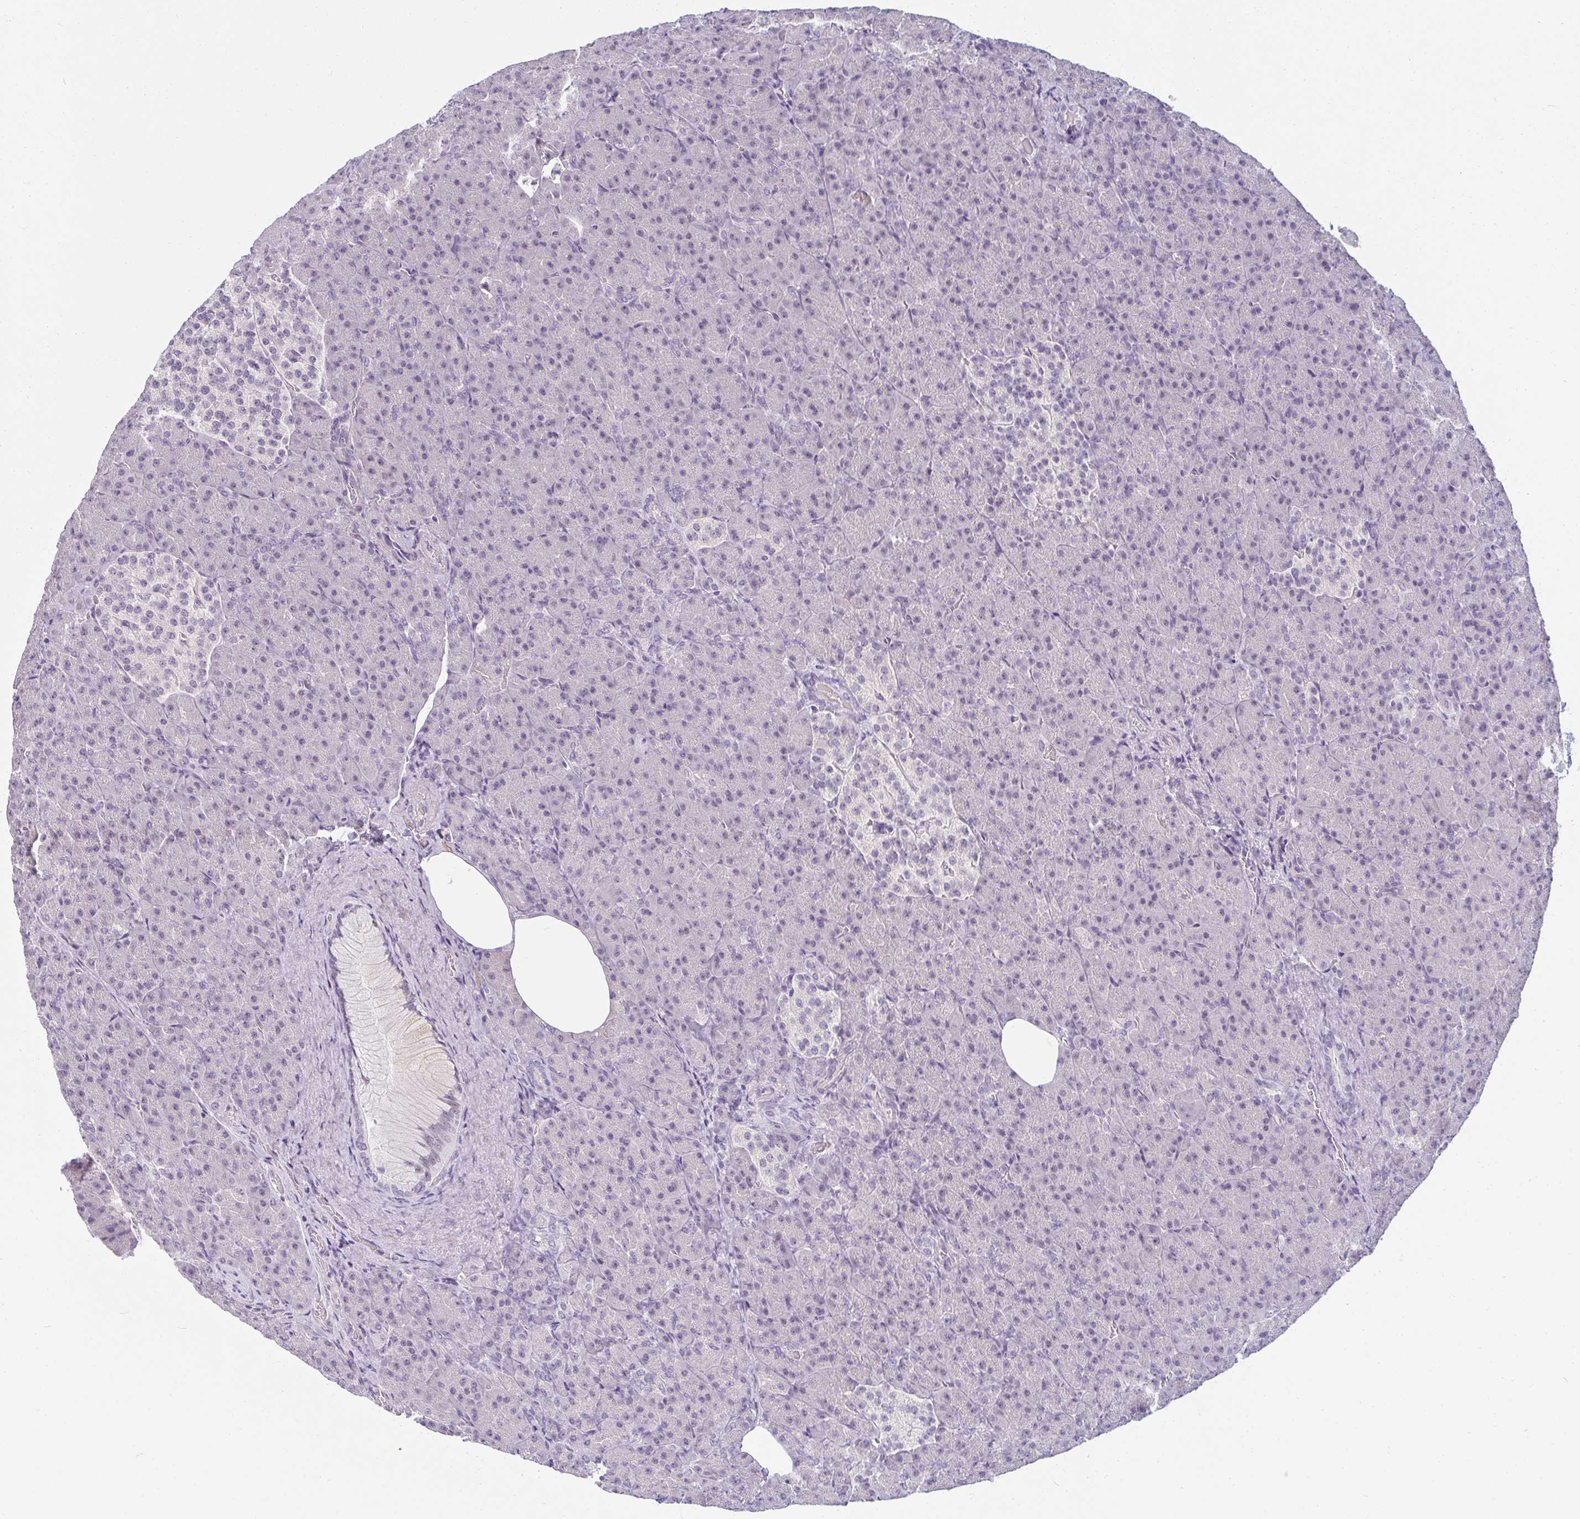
{"staining": {"intensity": "negative", "quantity": "none", "location": "none"}, "tissue": "pancreas", "cell_type": "Exocrine glandular cells", "image_type": "normal", "snomed": [{"axis": "morphology", "description": "Normal tissue, NOS"}, {"axis": "topography", "description": "Pancreas"}], "caption": "Immunohistochemistry (IHC) photomicrograph of normal human pancreas stained for a protein (brown), which shows no positivity in exocrine glandular cells.", "gene": "PPFIA4", "patient": {"sex": "female", "age": 74}}